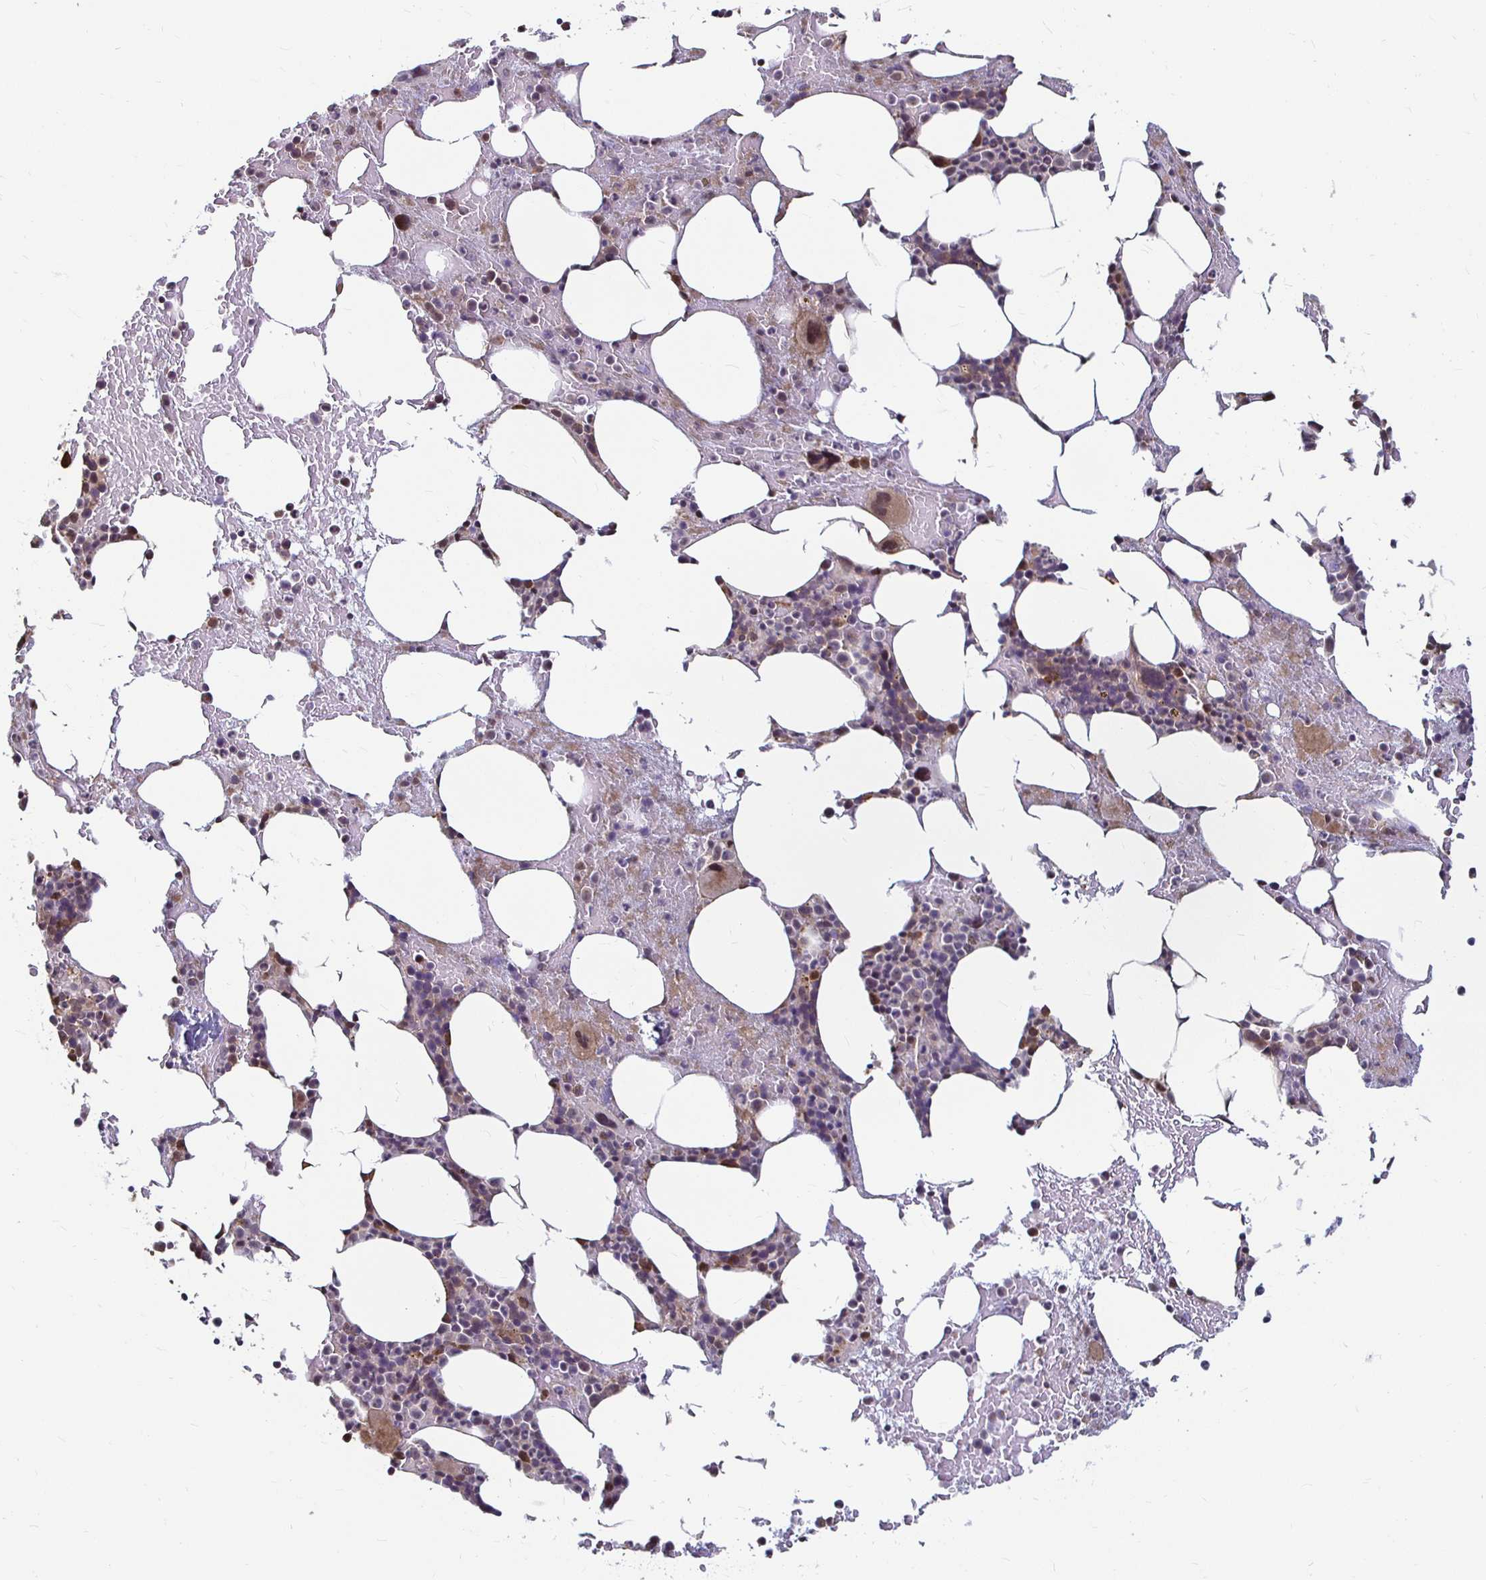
{"staining": {"intensity": "moderate", "quantity": "<25%", "location": "nuclear"}, "tissue": "bone marrow", "cell_type": "Hematopoietic cells", "image_type": "normal", "snomed": [{"axis": "morphology", "description": "Normal tissue, NOS"}, {"axis": "topography", "description": "Bone marrow"}], "caption": "Human bone marrow stained for a protein (brown) reveals moderate nuclear positive staining in about <25% of hematopoietic cells.", "gene": "CAPN11", "patient": {"sex": "female", "age": 62}}